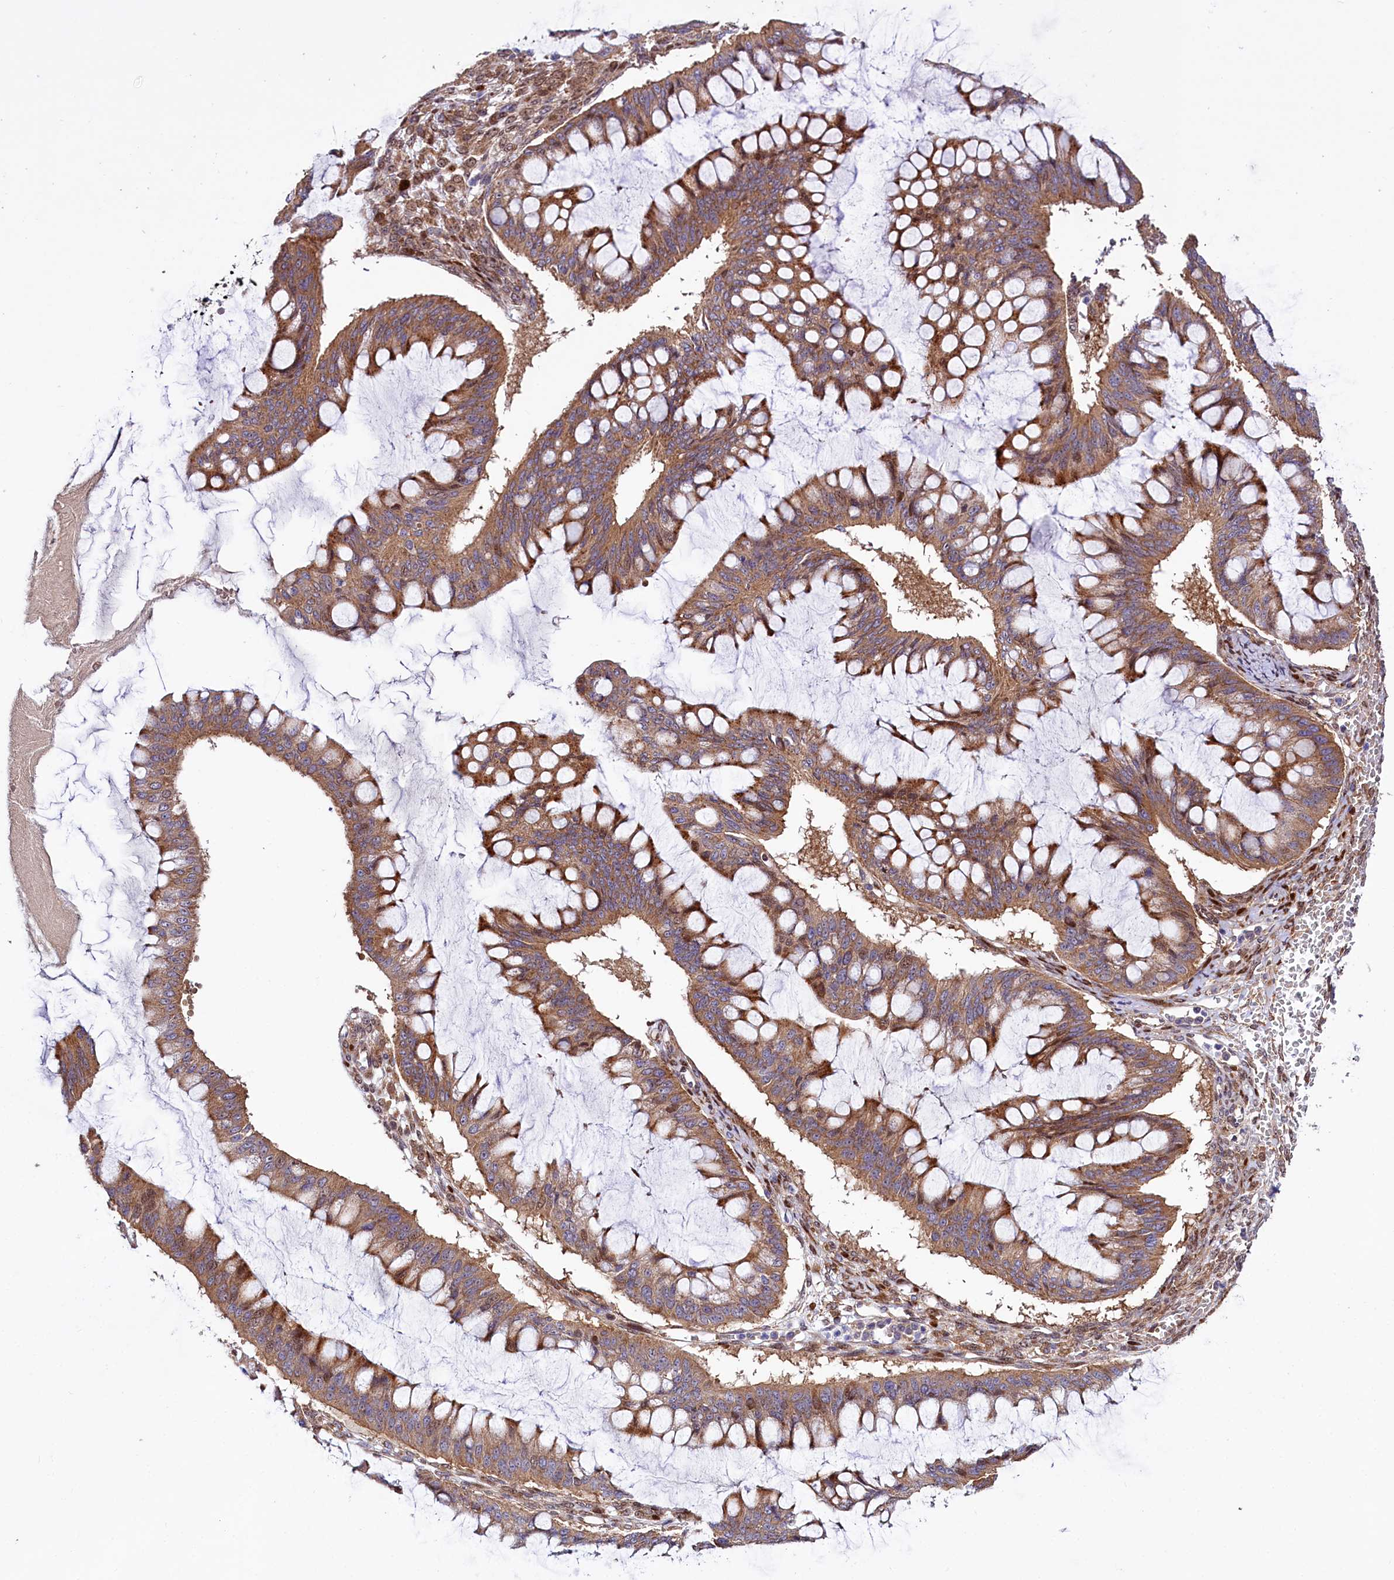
{"staining": {"intensity": "strong", "quantity": ">75%", "location": "cytoplasmic/membranous"}, "tissue": "ovarian cancer", "cell_type": "Tumor cells", "image_type": "cancer", "snomed": [{"axis": "morphology", "description": "Cystadenocarcinoma, mucinous, NOS"}, {"axis": "topography", "description": "Ovary"}], "caption": "Immunohistochemistry (IHC) of human ovarian mucinous cystadenocarcinoma reveals high levels of strong cytoplasmic/membranous expression in about >75% of tumor cells.", "gene": "PDZRN3", "patient": {"sex": "female", "age": 73}}